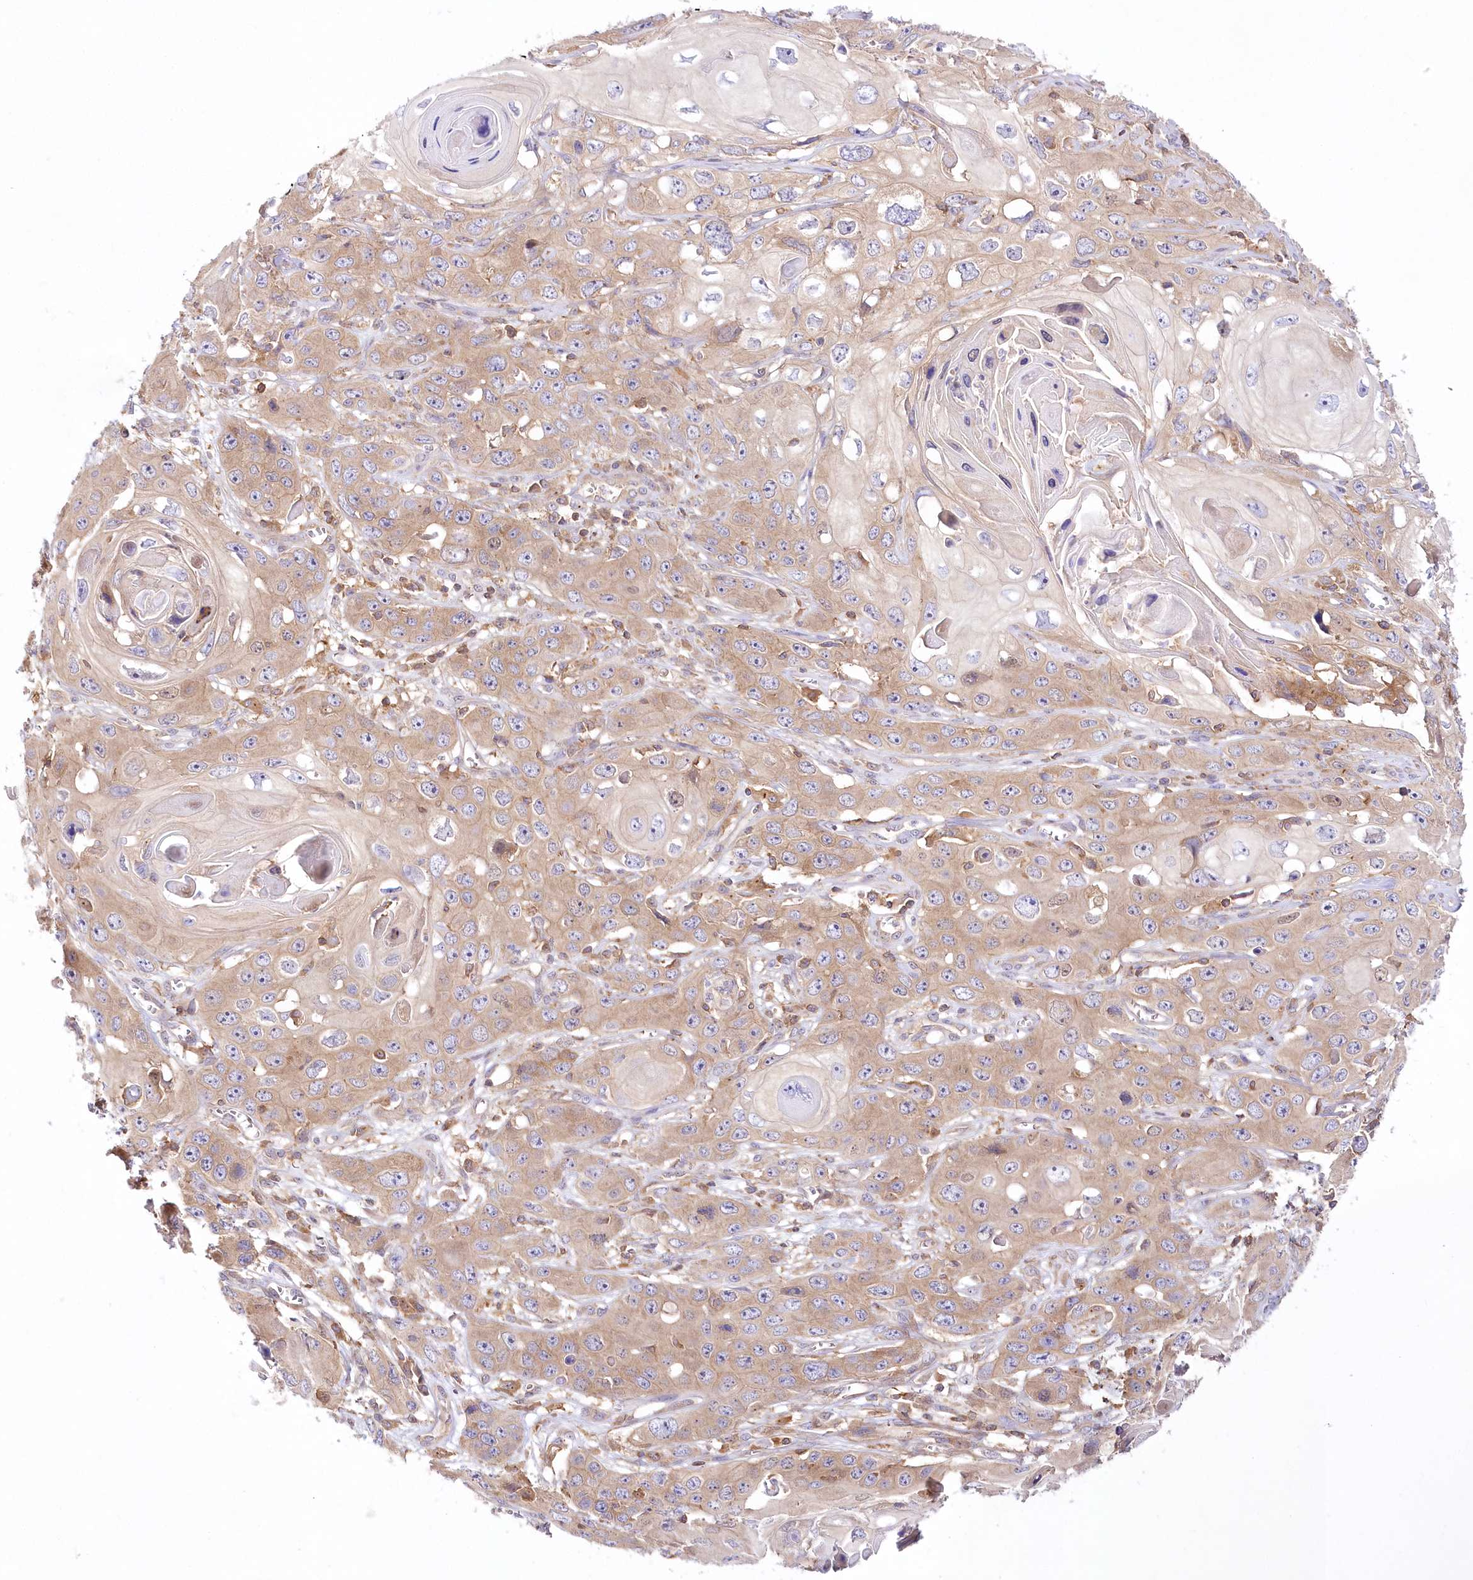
{"staining": {"intensity": "weak", "quantity": ">75%", "location": "cytoplasmic/membranous"}, "tissue": "skin cancer", "cell_type": "Tumor cells", "image_type": "cancer", "snomed": [{"axis": "morphology", "description": "Squamous cell carcinoma, NOS"}, {"axis": "topography", "description": "Skin"}], "caption": "Skin squamous cell carcinoma tissue shows weak cytoplasmic/membranous expression in approximately >75% of tumor cells", "gene": "ABRAXAS2", "patient": {"sex": "male", "age": 55}}